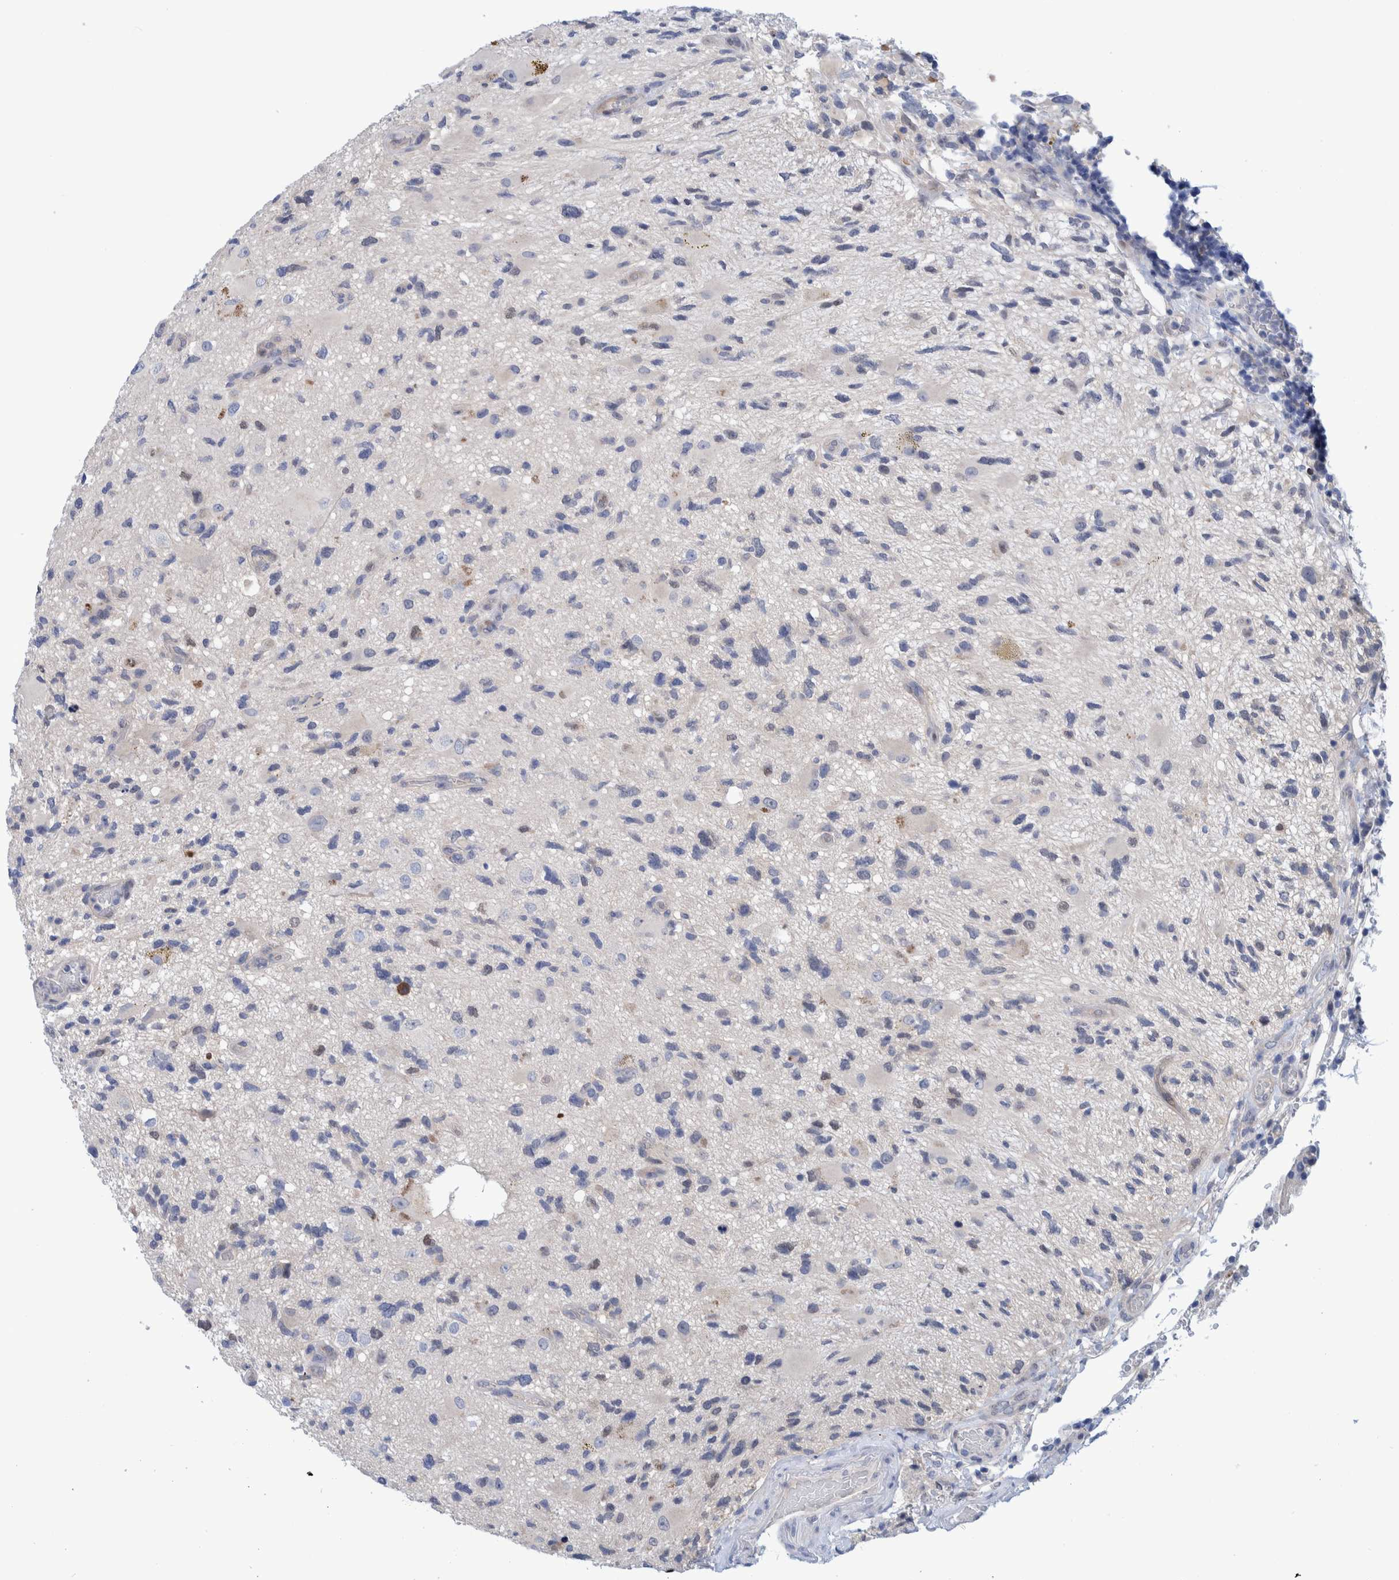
{"staining": {"intensity": "negative", "quantity": "none", "location": "none"}, "tissue": "glioma", "cell_type": "Tumor cells", "image_type": "cancer", "snomed": [{"axis": "morphology", "description": "Glioma, malignant, High grade"}, {"axis": "topography", "description": "Brain"}], "caption": "This is an immunohistochemistry photomicrograph of human glioma. There is no positivity in tumor cells.", "gene": "PFAS", "patient": {"sex": "male", "age": 33}}